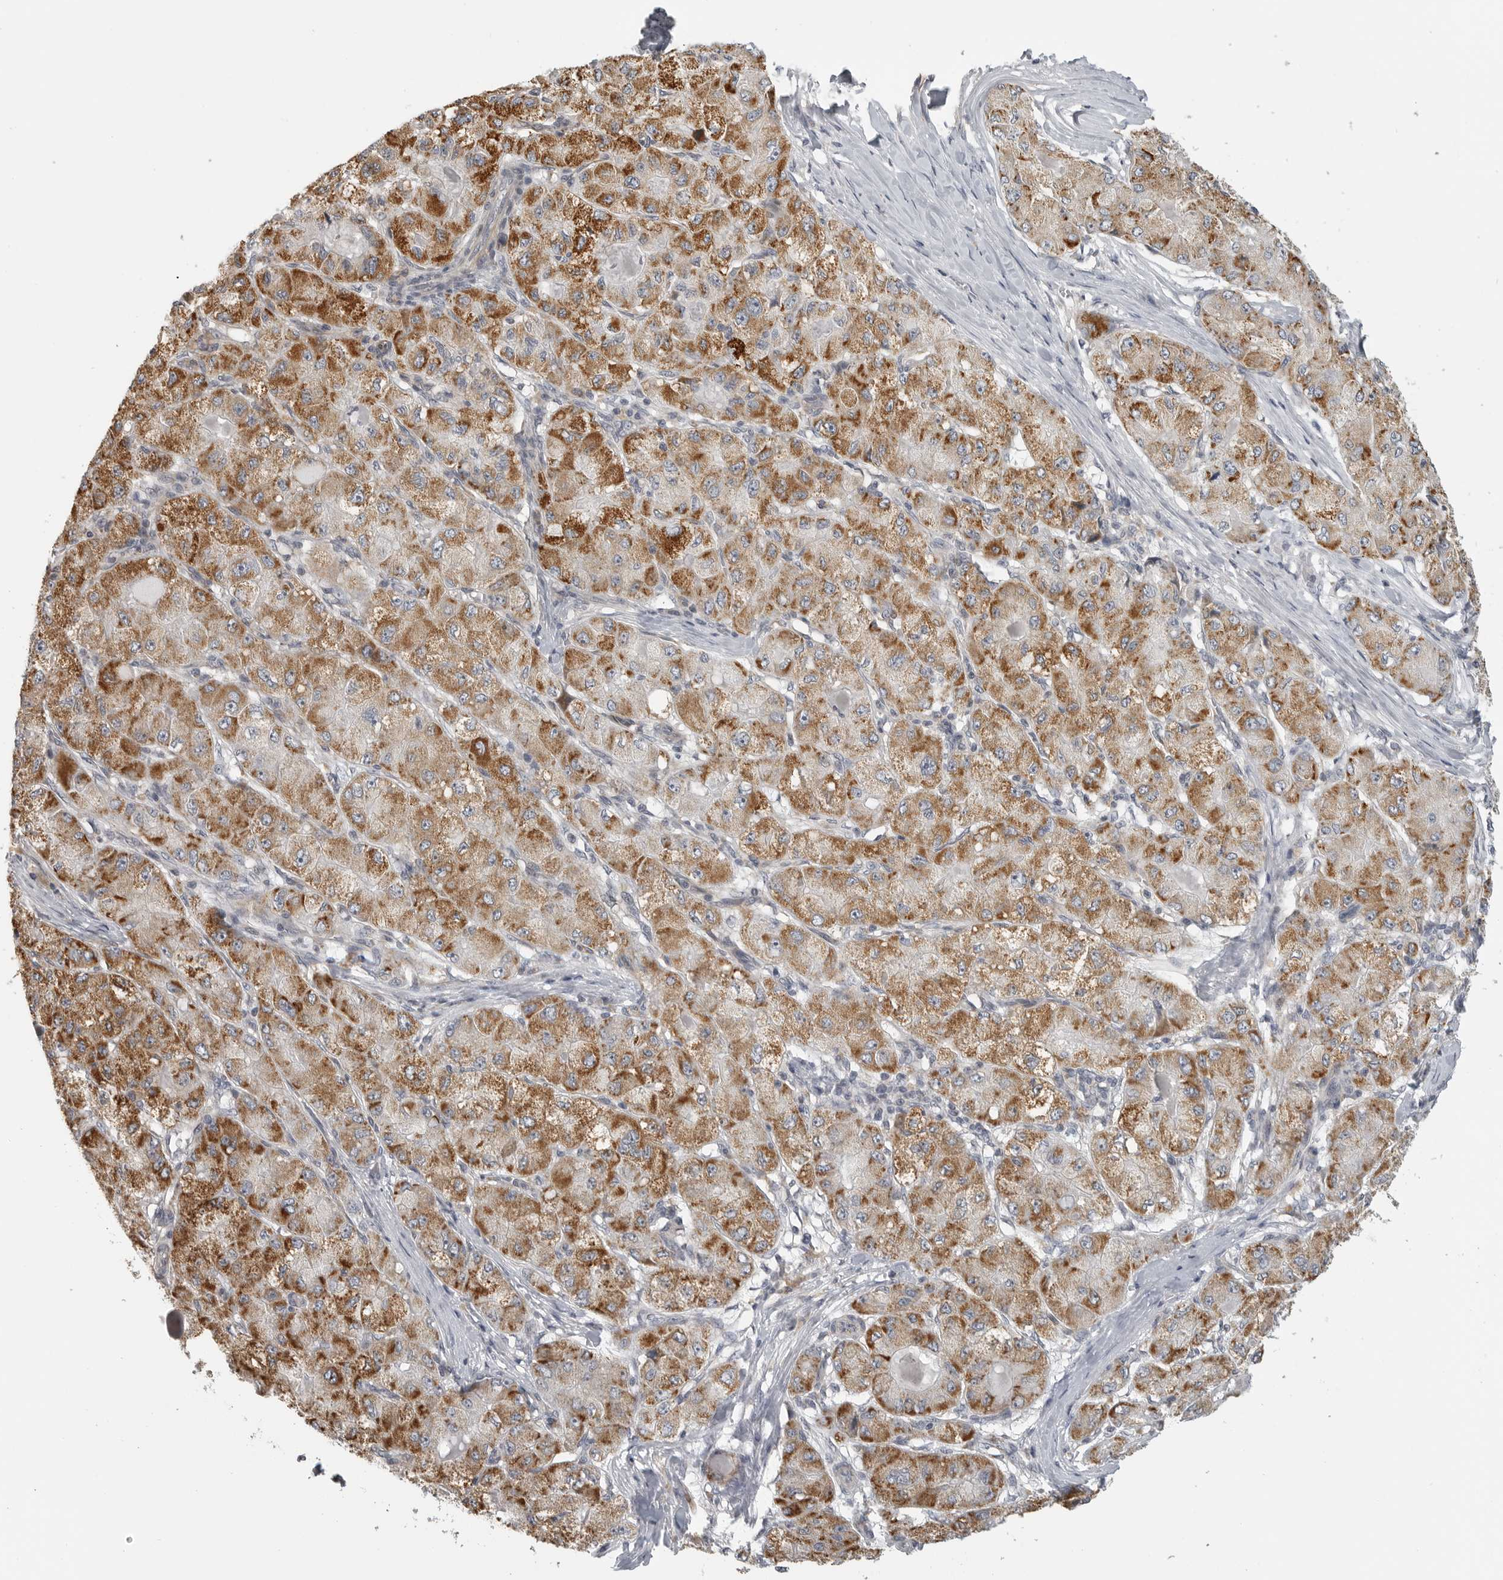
{"staining": {"intensity": "moderate", "quantity": ">75%", "location": "cytoplasmic/membranous"}, "tissue": "liver cancer", "cell_type": "Tumor cells", "image_type": "cancer", "snomed": [{"axis": "morphology", "description": "Carcinoma, Hepatocellular, NOS"}, {"axis": "topography", "description": "Liver"}], "caption": "Human hepatocellular carcinoma (liver) stained for a protein (brown) shows moderate cytoplasmic/membranous positive staining in about >75% of tumor cells.", "gene": "RXFP3", "patient": {"sex": "male", "age": 80}}